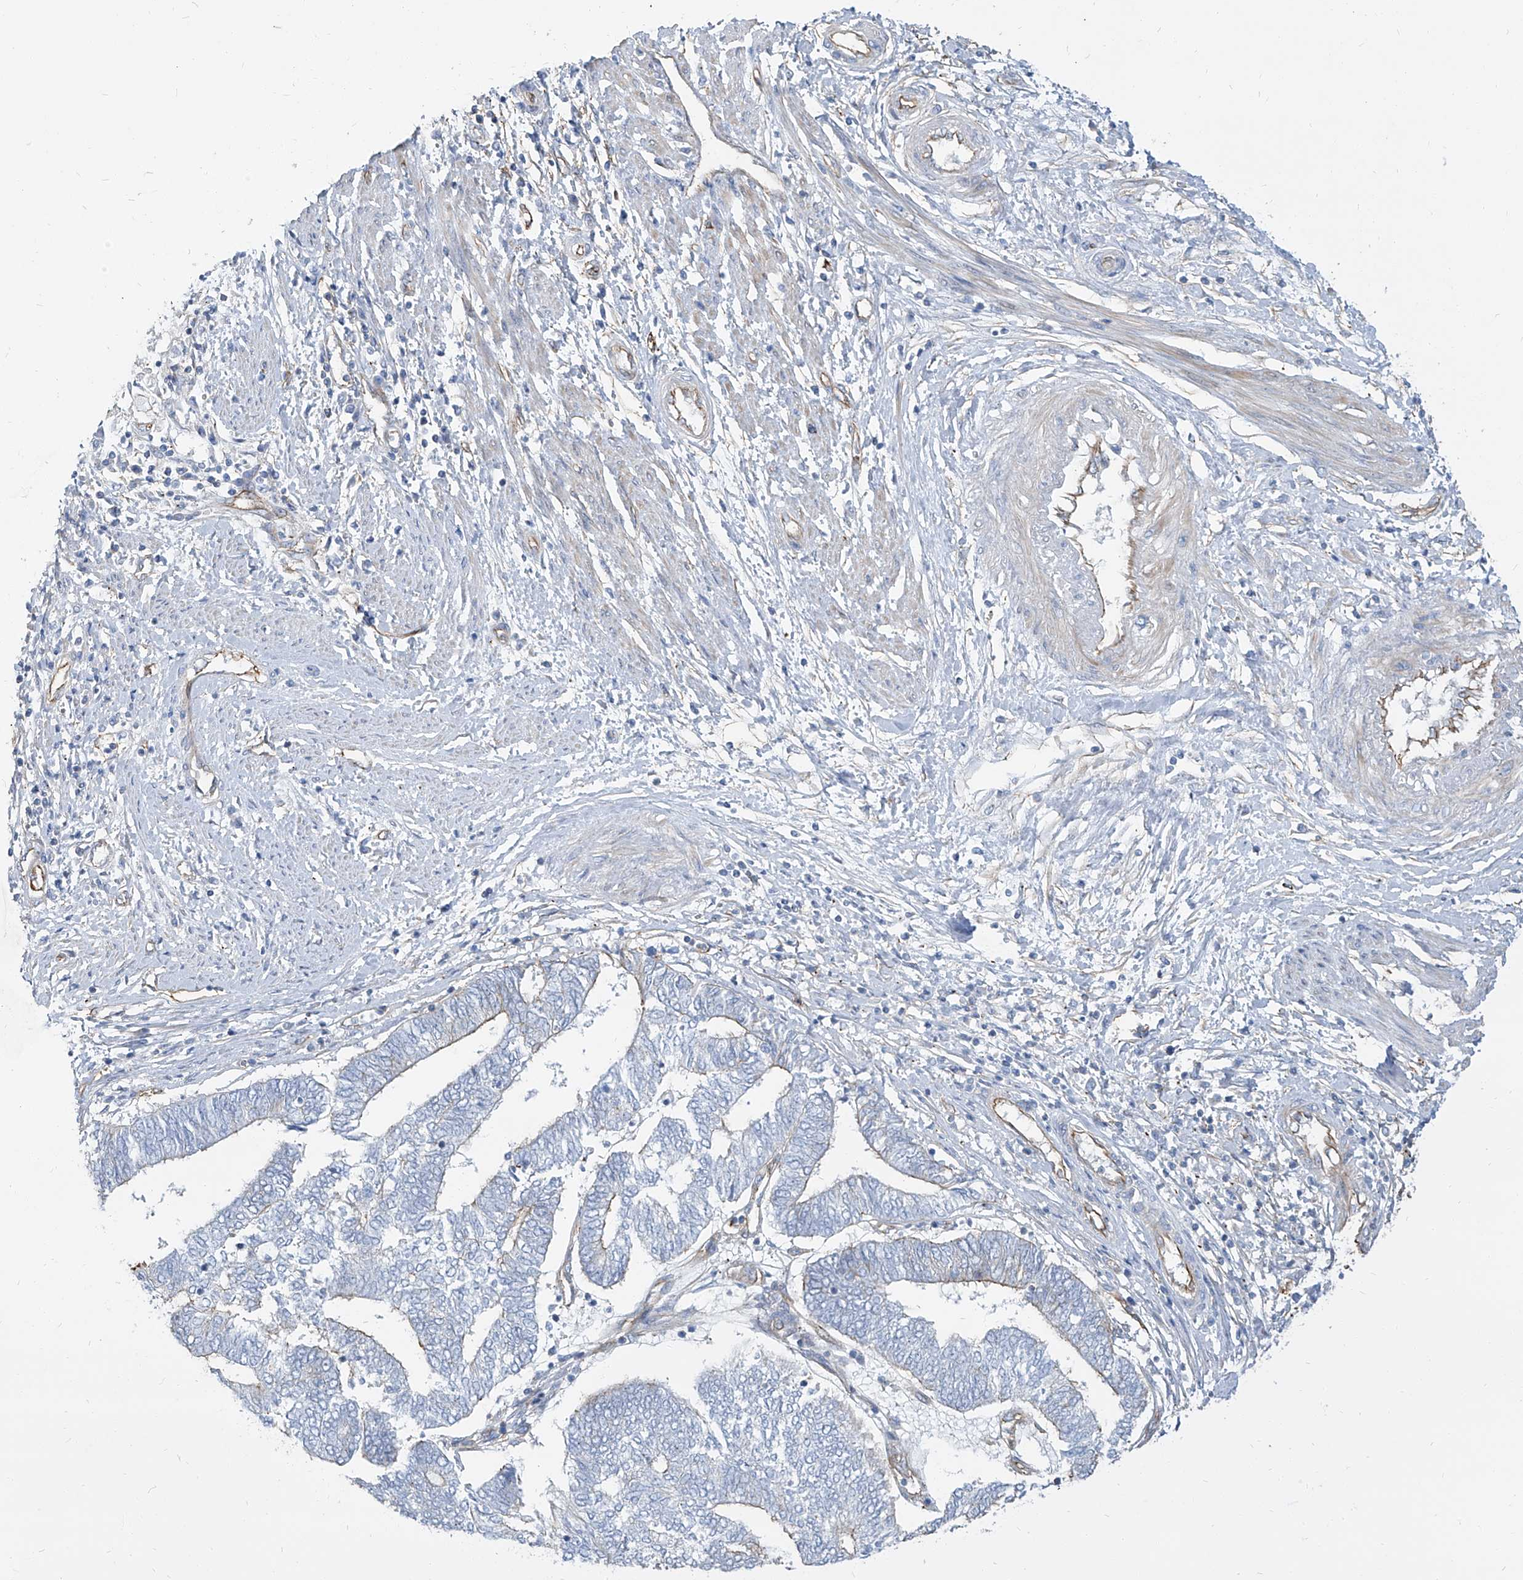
{"staining": {"intensity": "moderate", "quantity": "<25%", "location": "cytoplasmic/membranous"}, "tissue": "endometrial cancer", "cell_type": "Tumor cells", "image_type": "cancer", "snomed": [{"axis": "morphology", "description": "Adenocarcinoma, NOS"}, {"axis": "topography", "description": "Uterus"}, {"axis": "topography", "description": "Endometrium"}], "caption": "Immunohistochemical staining of endometrial adenocarcinoma reveals moderate cytoplasmic/membranous protein staining in approximately <25% of tumor cells.", "gene": "TXLNB", "patient": {"sex": "female", "age": 70}}